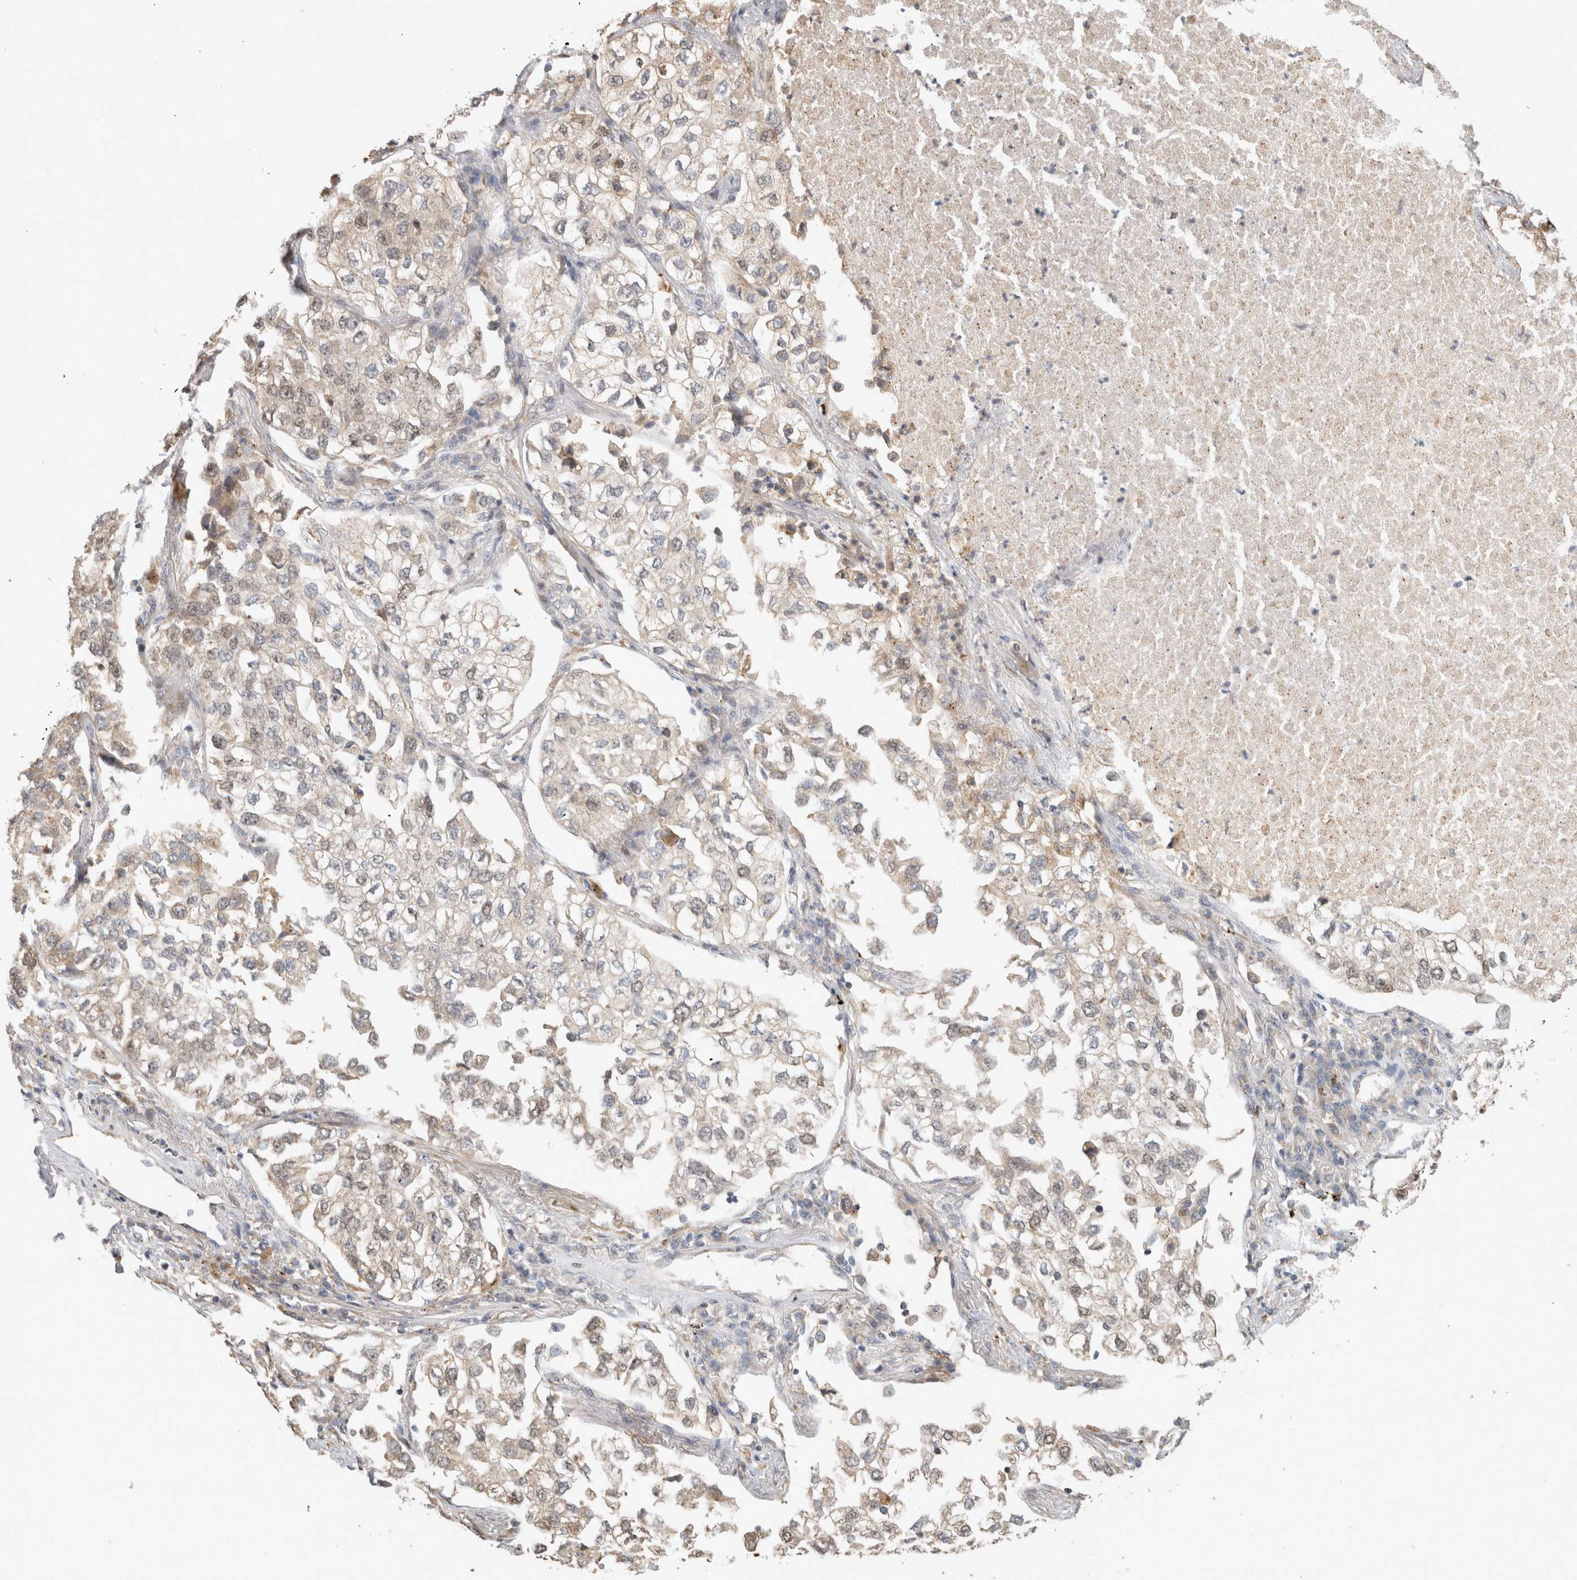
{"staining": {"intensity": "weak", "quantity": "<25%", "location": "cytoplasmic/membranous"}, "tissue": "lung cancer", "cell_type": "Tumor cells", "image_type": "cancer", "snomed": [{"axis": "morphology", "description": "Adenocarcinoma, NOS"}, {"axis": "topography", "description": "Lung"}], "caption": "The image displays no significant positivity in tumor cells of lung cancer.", "gene": "GINS4", "patient": {"sex": "male", "age": 63}}